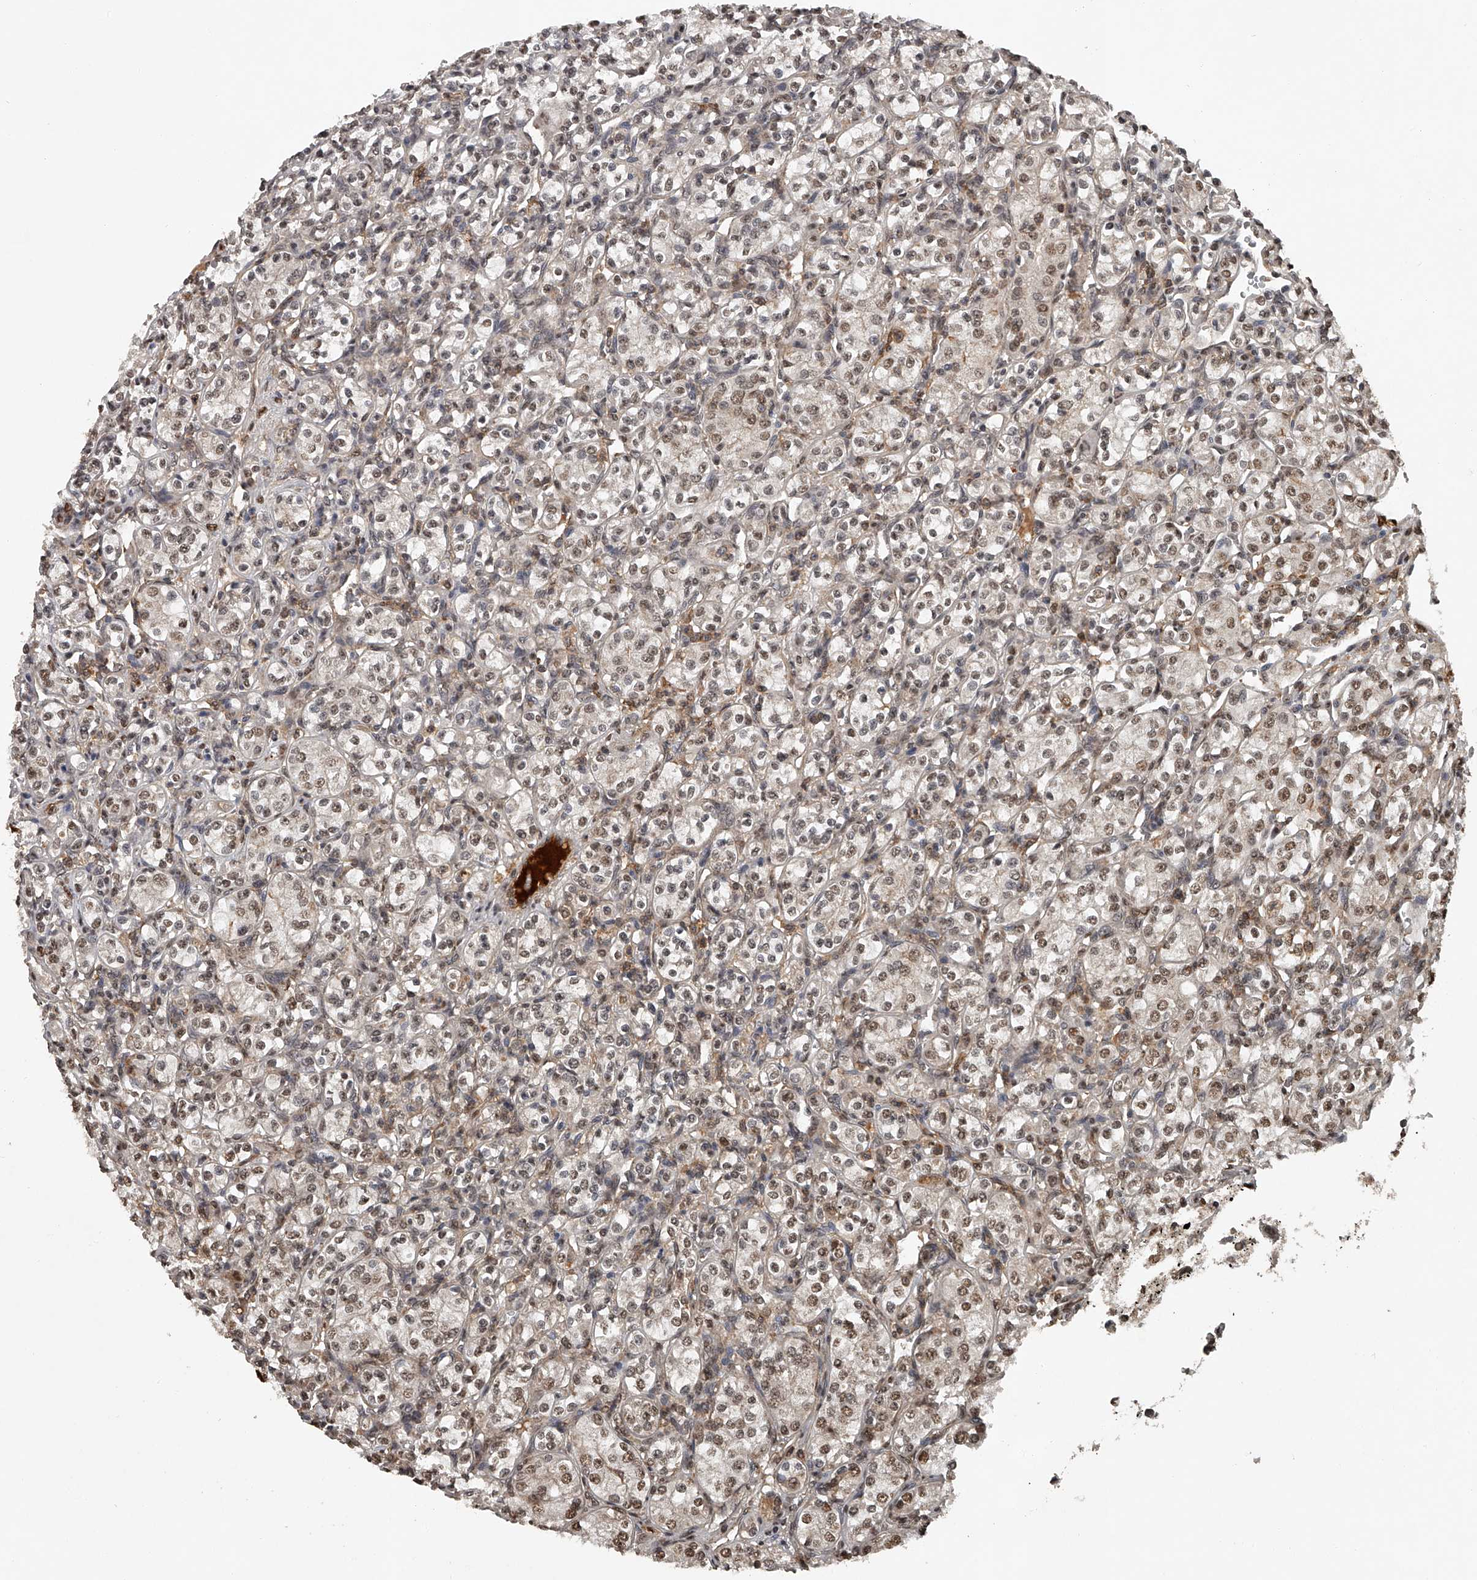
{"staining": {"intensity": "moderate", "quantity": ">75%", "location": "nuclear"}, "tissue": "renal cancer", "cell_type": "Tumor cells", "image_type": "cancer", "snomed": [{"axis": "morphology", "description": "Adenocarcinoma, NOS"}, {"axis": "topography", "description": "Kidney"}], "caption": "High-magnification brightfield microscopy of renal cancer (adenocarcinoma) stained with DAB (3,3'-diaminobenzidine) (brown) and counterstained with hematoxylin (blue). tumor cells exhibit moderate nuclear positivity is seen in approximately>75% of cells.", "gene": "PLEKHG1", "patient": {"sex": "male", "age": 77}}